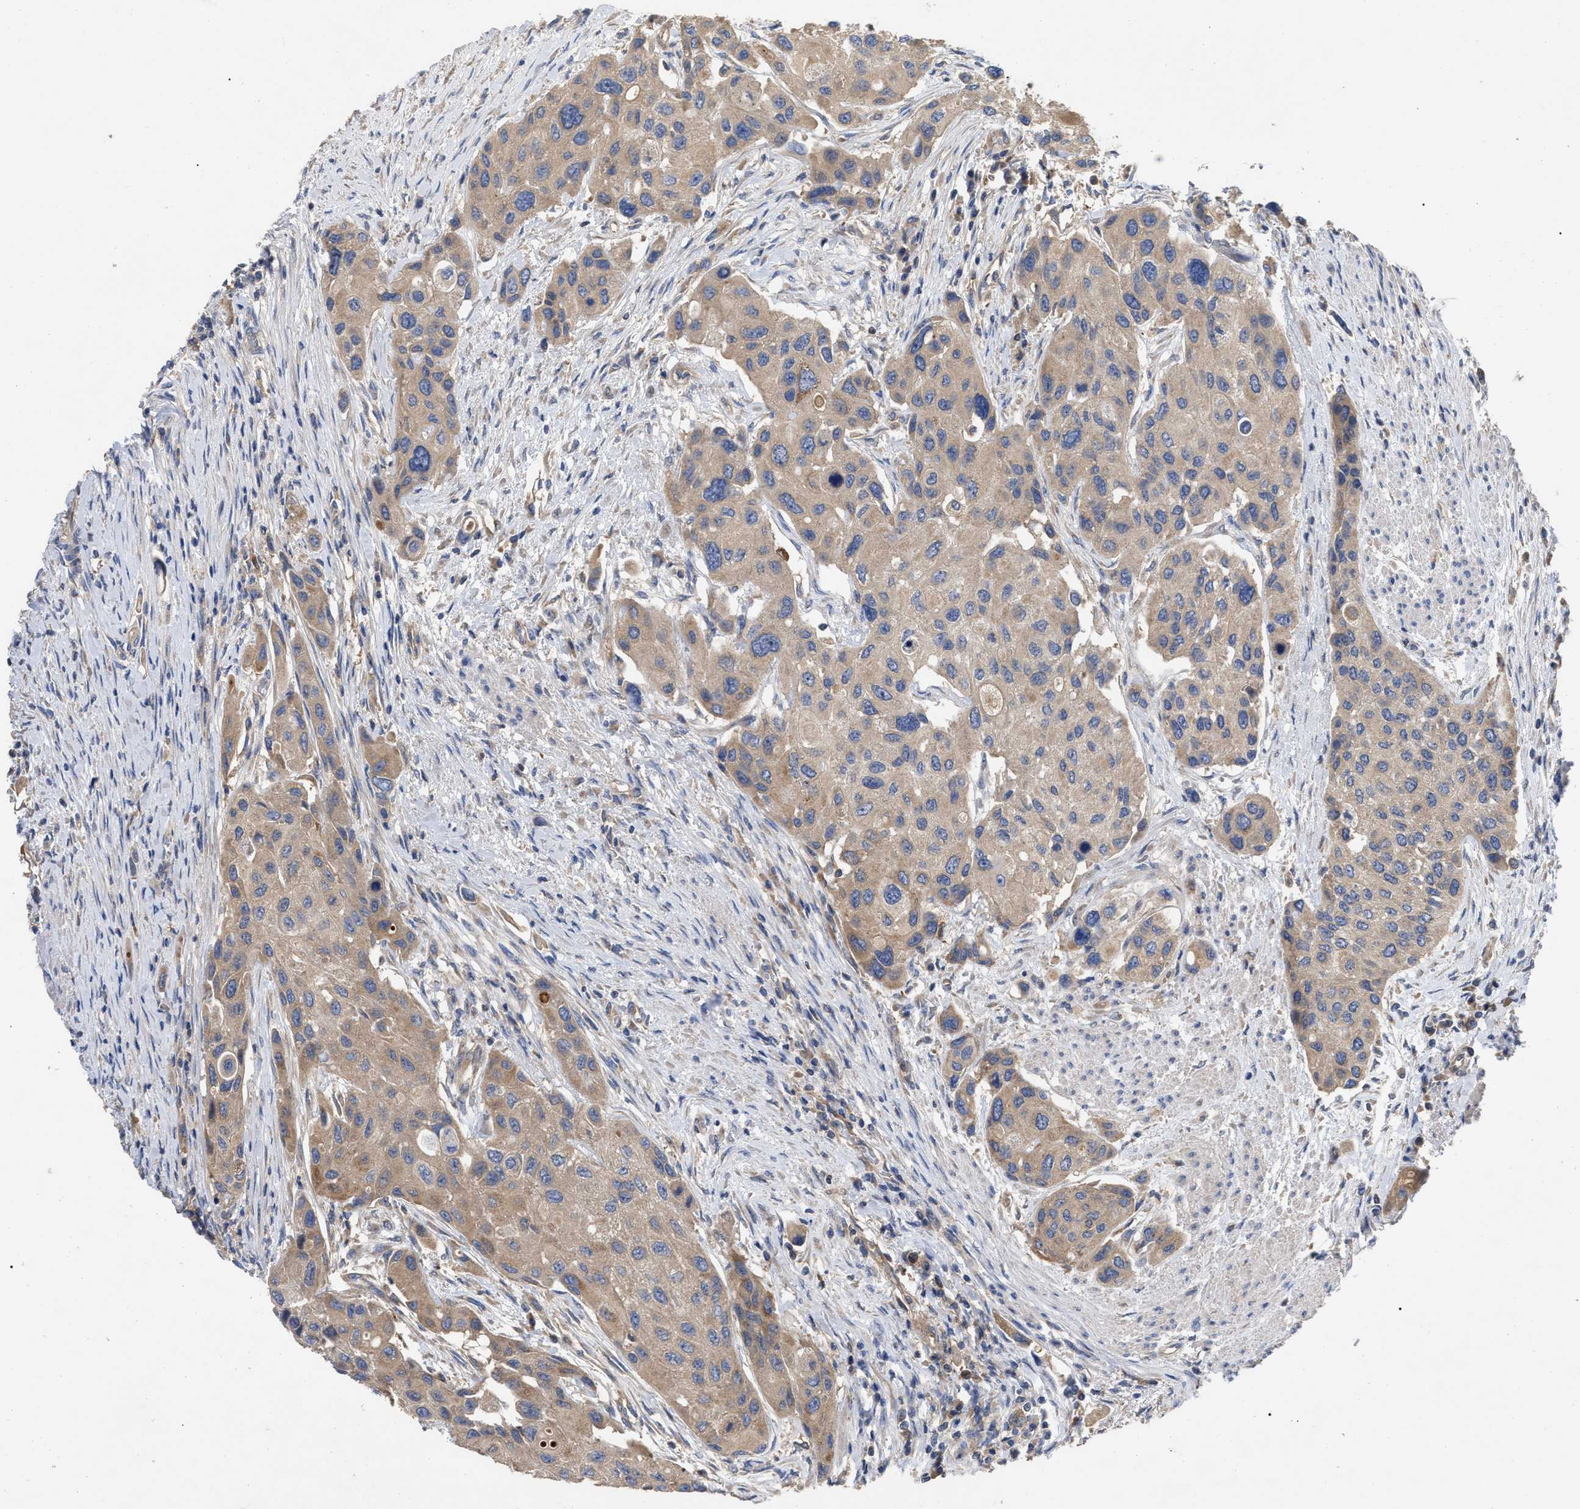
{"staining": {"intensity": "weak", "quantity": ">75%", "location": "cytoplasmic/membranous"}, "tissue": "urothelial cancer", "cell_type": "Tumor cells", "image_type": "cancer", "snomed": [{"axis": "morphology", "description": "Urothelial carcinoma, High grade"}, {"axis": "topography", "description": "Urinary bladder"}], "caption": "Human urothelial carcinoma (high-grade) stained with a brown dye demonstrates weak cytoplasmic/membranous positive staining in approximately >75% of tumor cells.", "gene": "RAP1GDS1", "patient": {"sex": "female", "age": 56}}